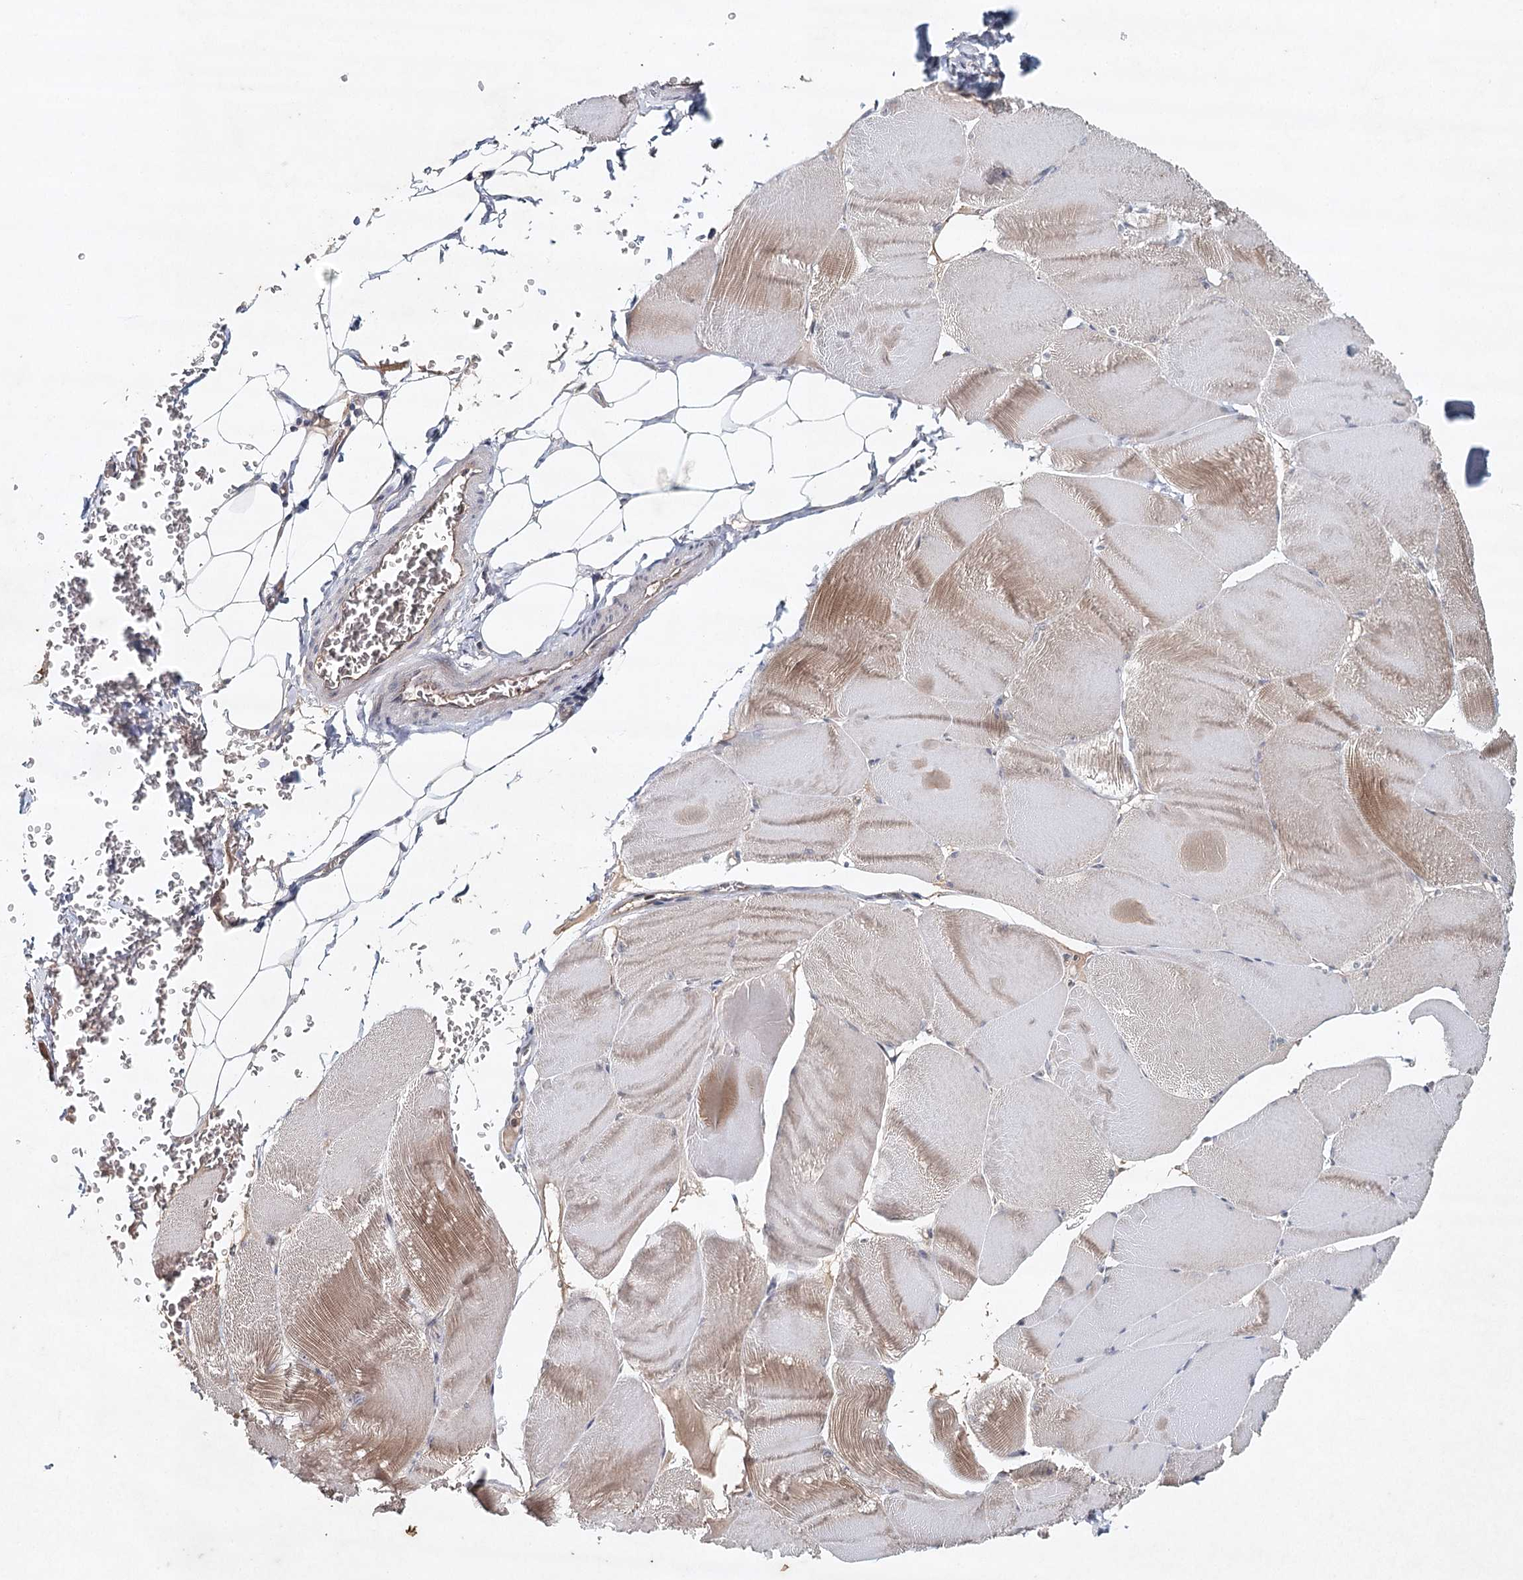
{"staining": {"intensity": "moderate", "quantity": "<25%", "location": "cytoplasmic/membranous"}, "tissue": "skeletal muscle", "cell_type": "Myocytes", "image_type": "normal", "snomed": [{"axis": "morphology", "description": "Normal tissue, NOS"}, {"axis": "morphology", "description": "Basal cell carcinoma"}, {"axis": "topography", "description": "Skeletal muscle"}], "caption": "Immunohistochemical staining of benign skeletal muscle reveals moderate cytoplasmic/membranous protein positivity in approximately <25% of myocytes.", "gene": "SYNPO", "patient": {"sex": "female", "age": 64}}